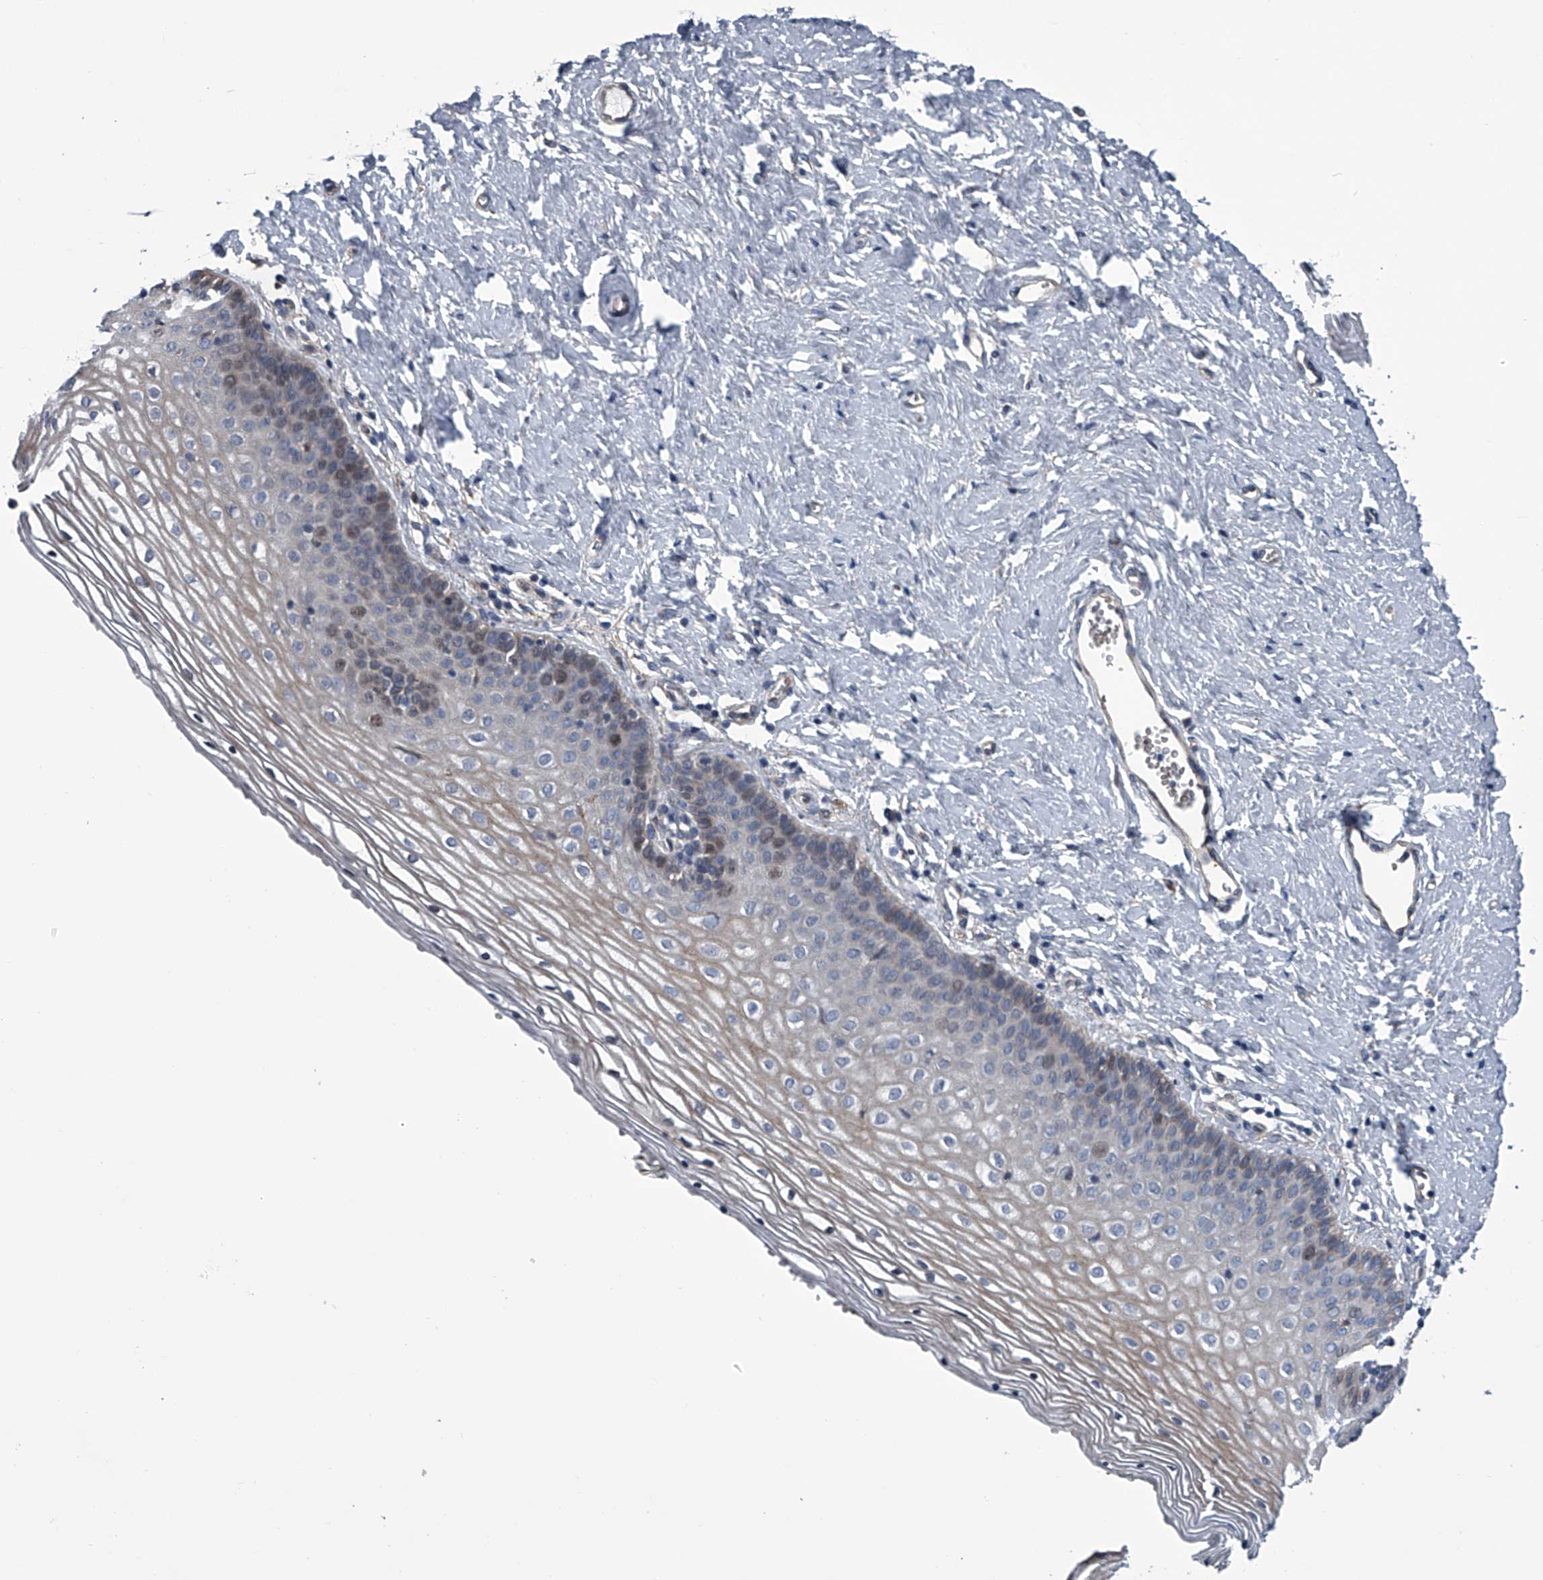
{"staining": {"intensity": "moderate", "quantity": "<25%", "location": "cytoplasmic/membranous,nuclear"}, "tissue": "vagina", "cell_type": "Squamous epithelial cells", "image_type": "normal", "snomed": [{"axis": "morphology", "description": "Normal tissue, NOS"}, {"axis": "topography", "description": "Vagina"}], "caption": "DAB (3,3'-diaminobenzidine) immunohistochemical staining of benign vagina demonstrates moderate cytoplasmic/membranous,nuclear protein staining in approximately <25% of squamous epithelial cells. Immunohistochemistry (ihc) stains the protein in brown and the nuclei are stained blue.", "gene": "ABCG1", "patient": {"sex": "female", "age": 32}}